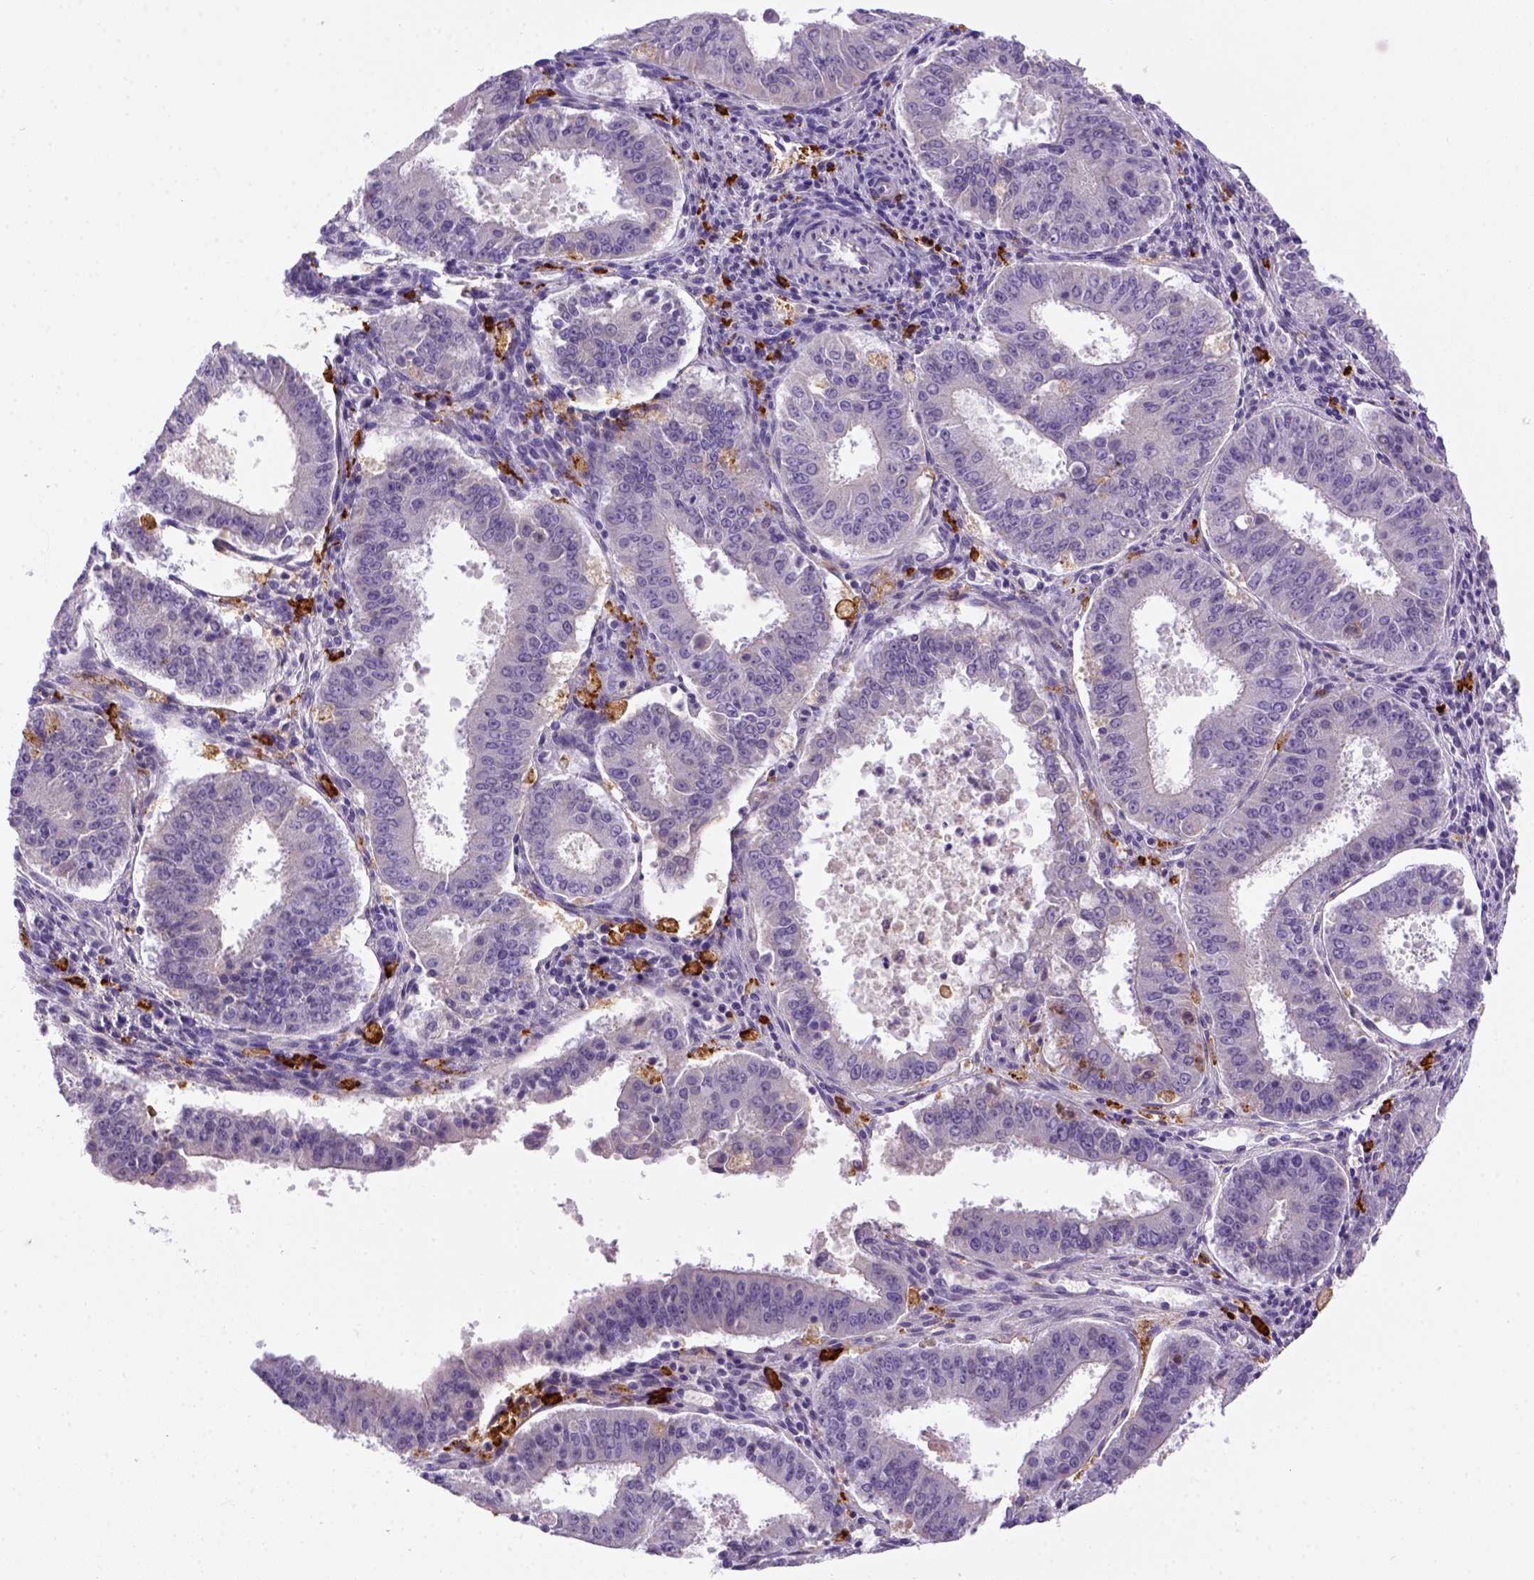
{"staining": {"intensity": "negative", "quantity": "none", "location": "none"}, "tissue": "ovarian cancer", "cell_type": "Tumor cells", "image_type": "cancer", "snomed": [{"axis": "morphology", "description": "Carcinoma, endometroid"}, {"axis": "topography", "description": "Ovary"}], "caption": "A histopathology image of endometroid carcinoma (ovarian) stained for a protein exhibits no brown staining in tumor cells.", "gene": "CD14", "patient": {"sex": "female", "age": 42}}